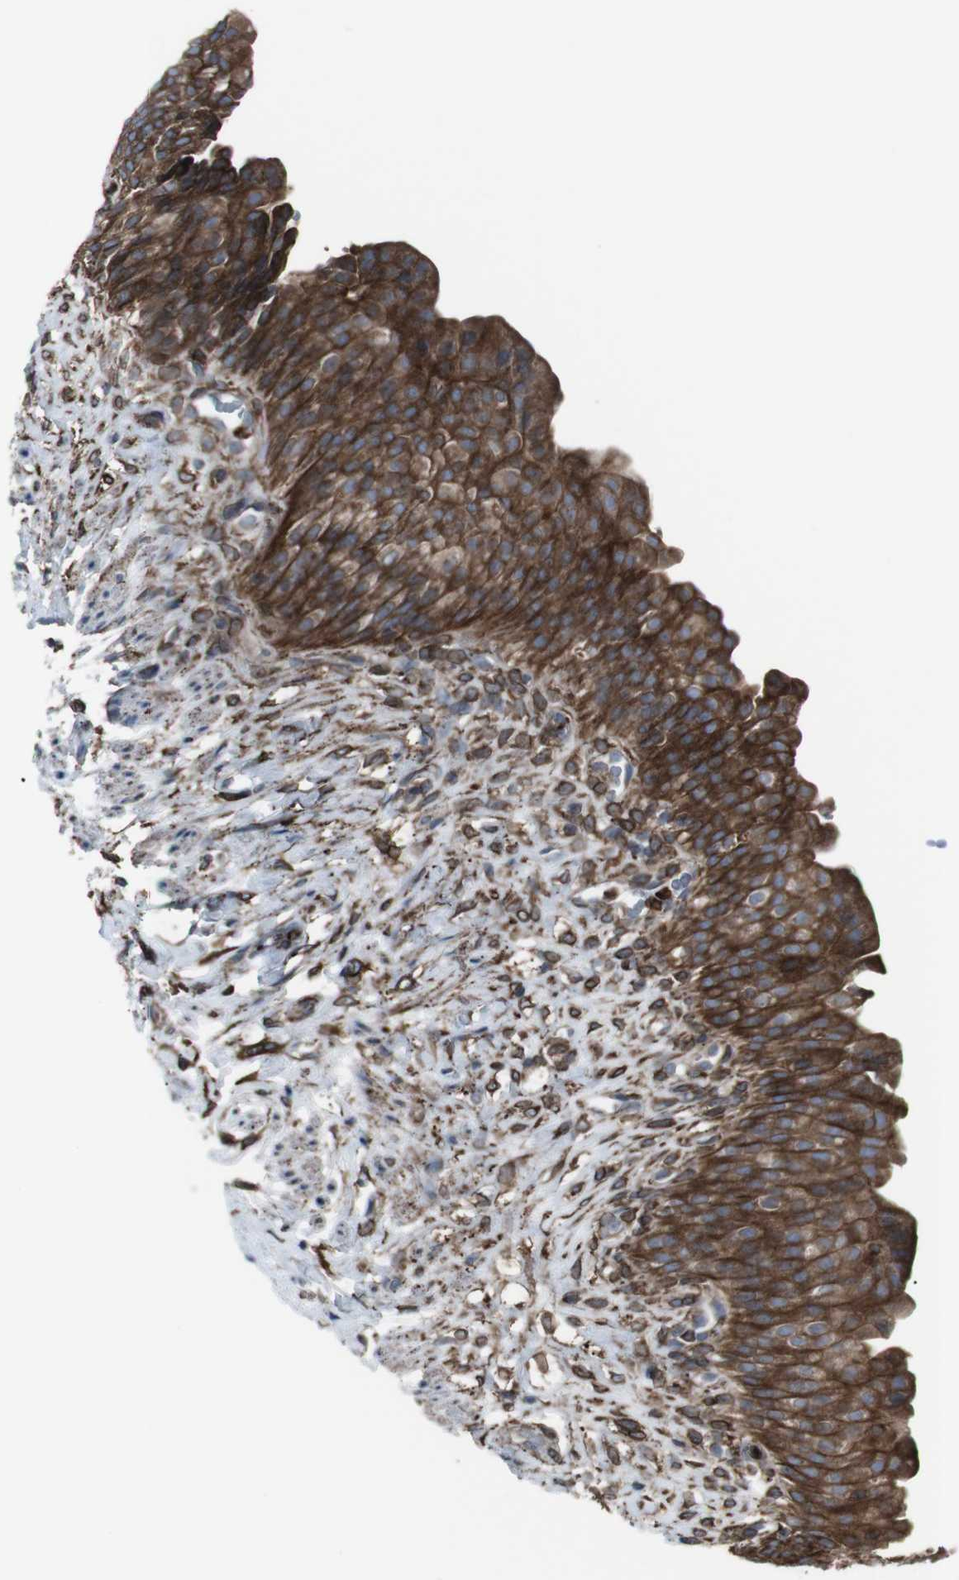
{"staining": {"intensity": "strong", "quantity": ">75%", "location": "cytoplasmic/membranous"}, "tissue": "urinary bladder", "cell_type": "Urothelial cells", "image_type": "normal", "snomed": [{"axis": "morphology", "description": "Normal tissue, NOS"}, {"axis": "topography", "description": "Urinary bladder"}], "caption": "Approximately >75% of urothelial cells in benign urinary bladder reveal strong cytoplasmic/membranous protein positivity as visualized by brown immunohistochemical staining.", "gene": "LNPK", "patient": {"sex": "female", "age": 79}}